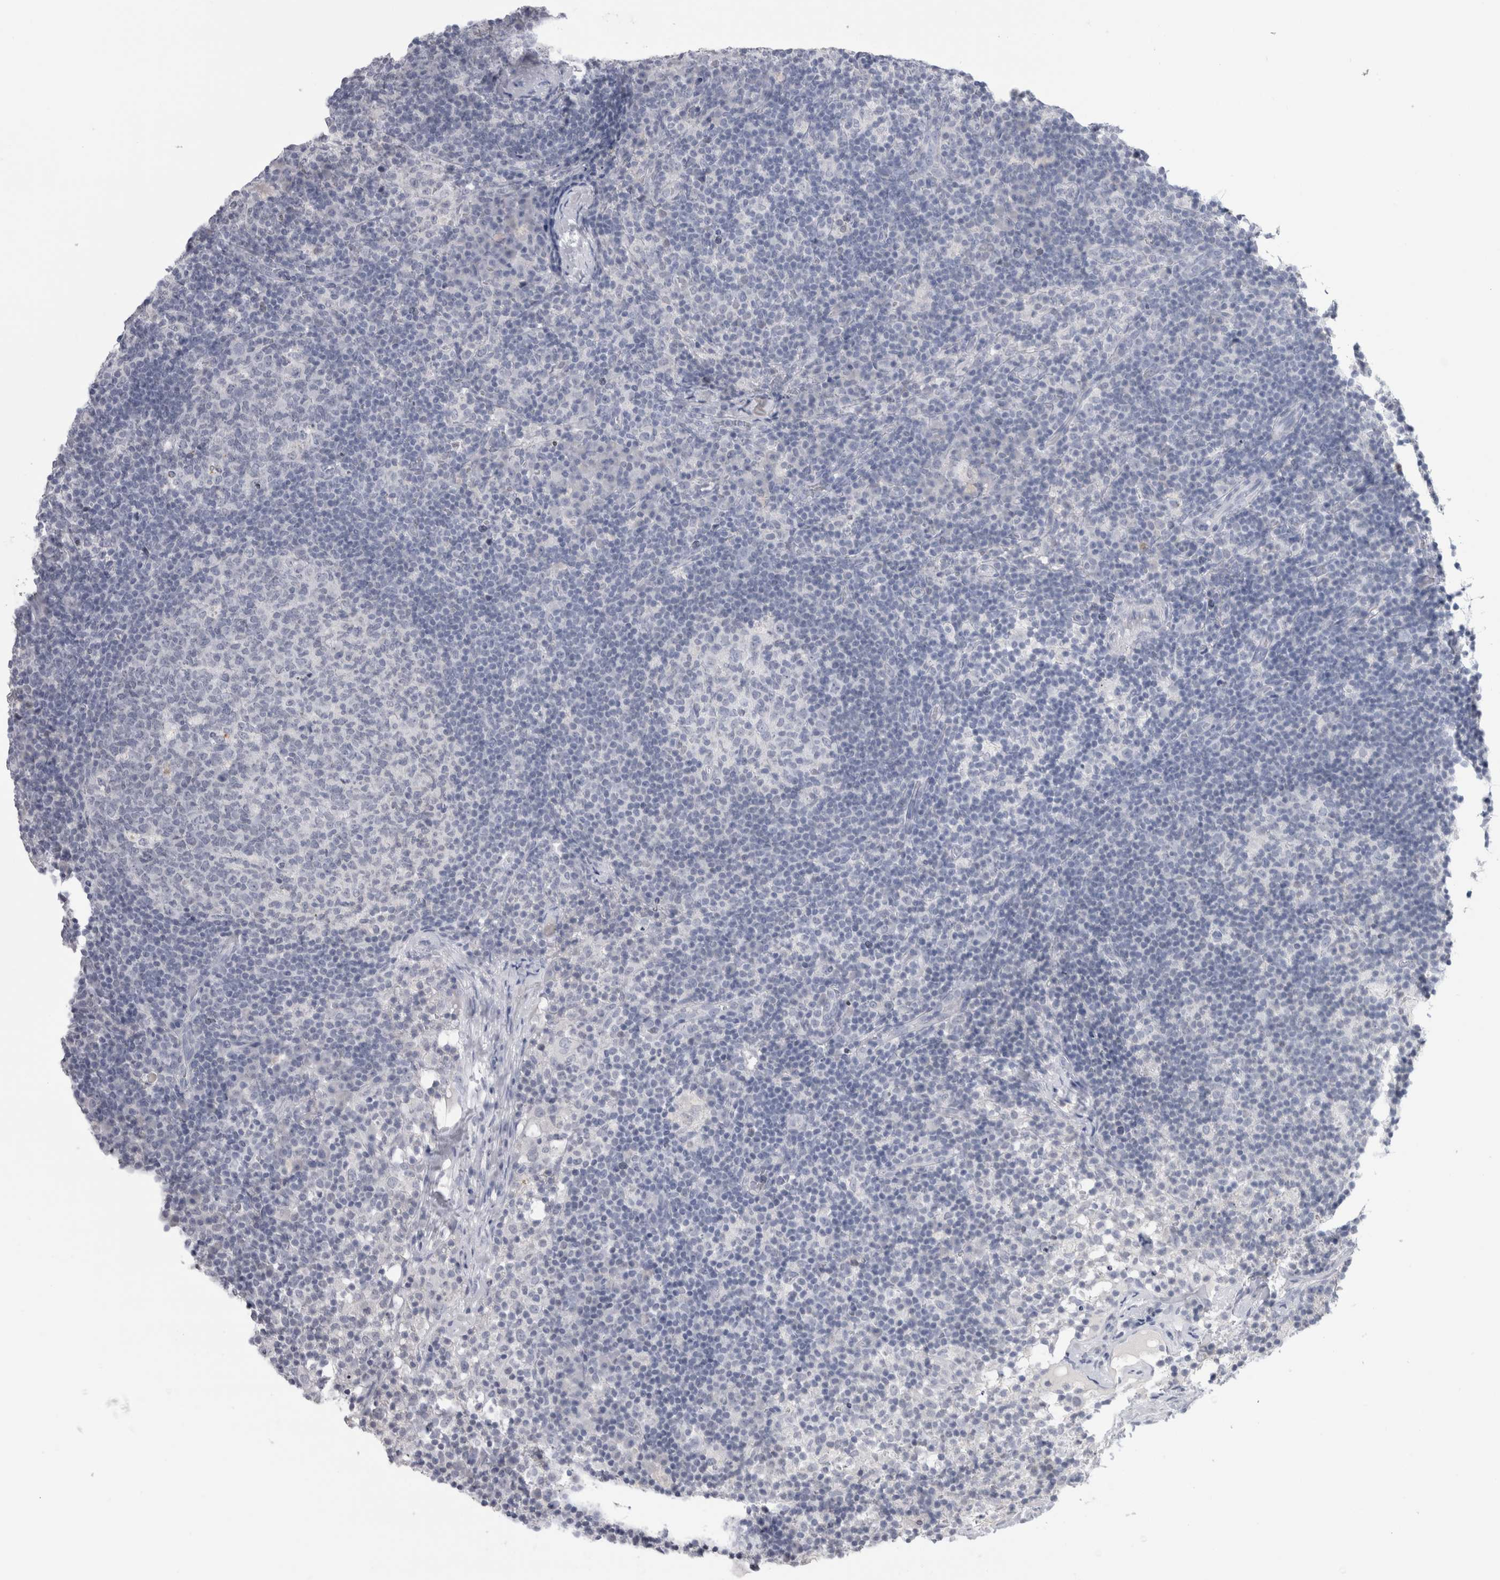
{"staining": {"intensity": "negative", "quantity": "none", "location": "none"}, "tissue": "lymph node", "cell_type": "Germinal center cells", "image_type": "normal", "snomed": [{"axis": "morphology", "description": "Normal tissue, NOS"}, {"axis": "morphology", "description": "Inflammation, NOS"}, {"axis": "topography", "description": "Lymph node"}], "caption": "Germinal center cells are negative for protein expression in unremarkable human lymph node. The staining was performed using DAB (3,3'-diaminobenzidine) to visualize the protein expression in brown, while the nuclei were stained in blue with hematoxylin (Magnification: 20x).", "gene": "ADAM2", "patient": {"sex": "male", "age": 55}}